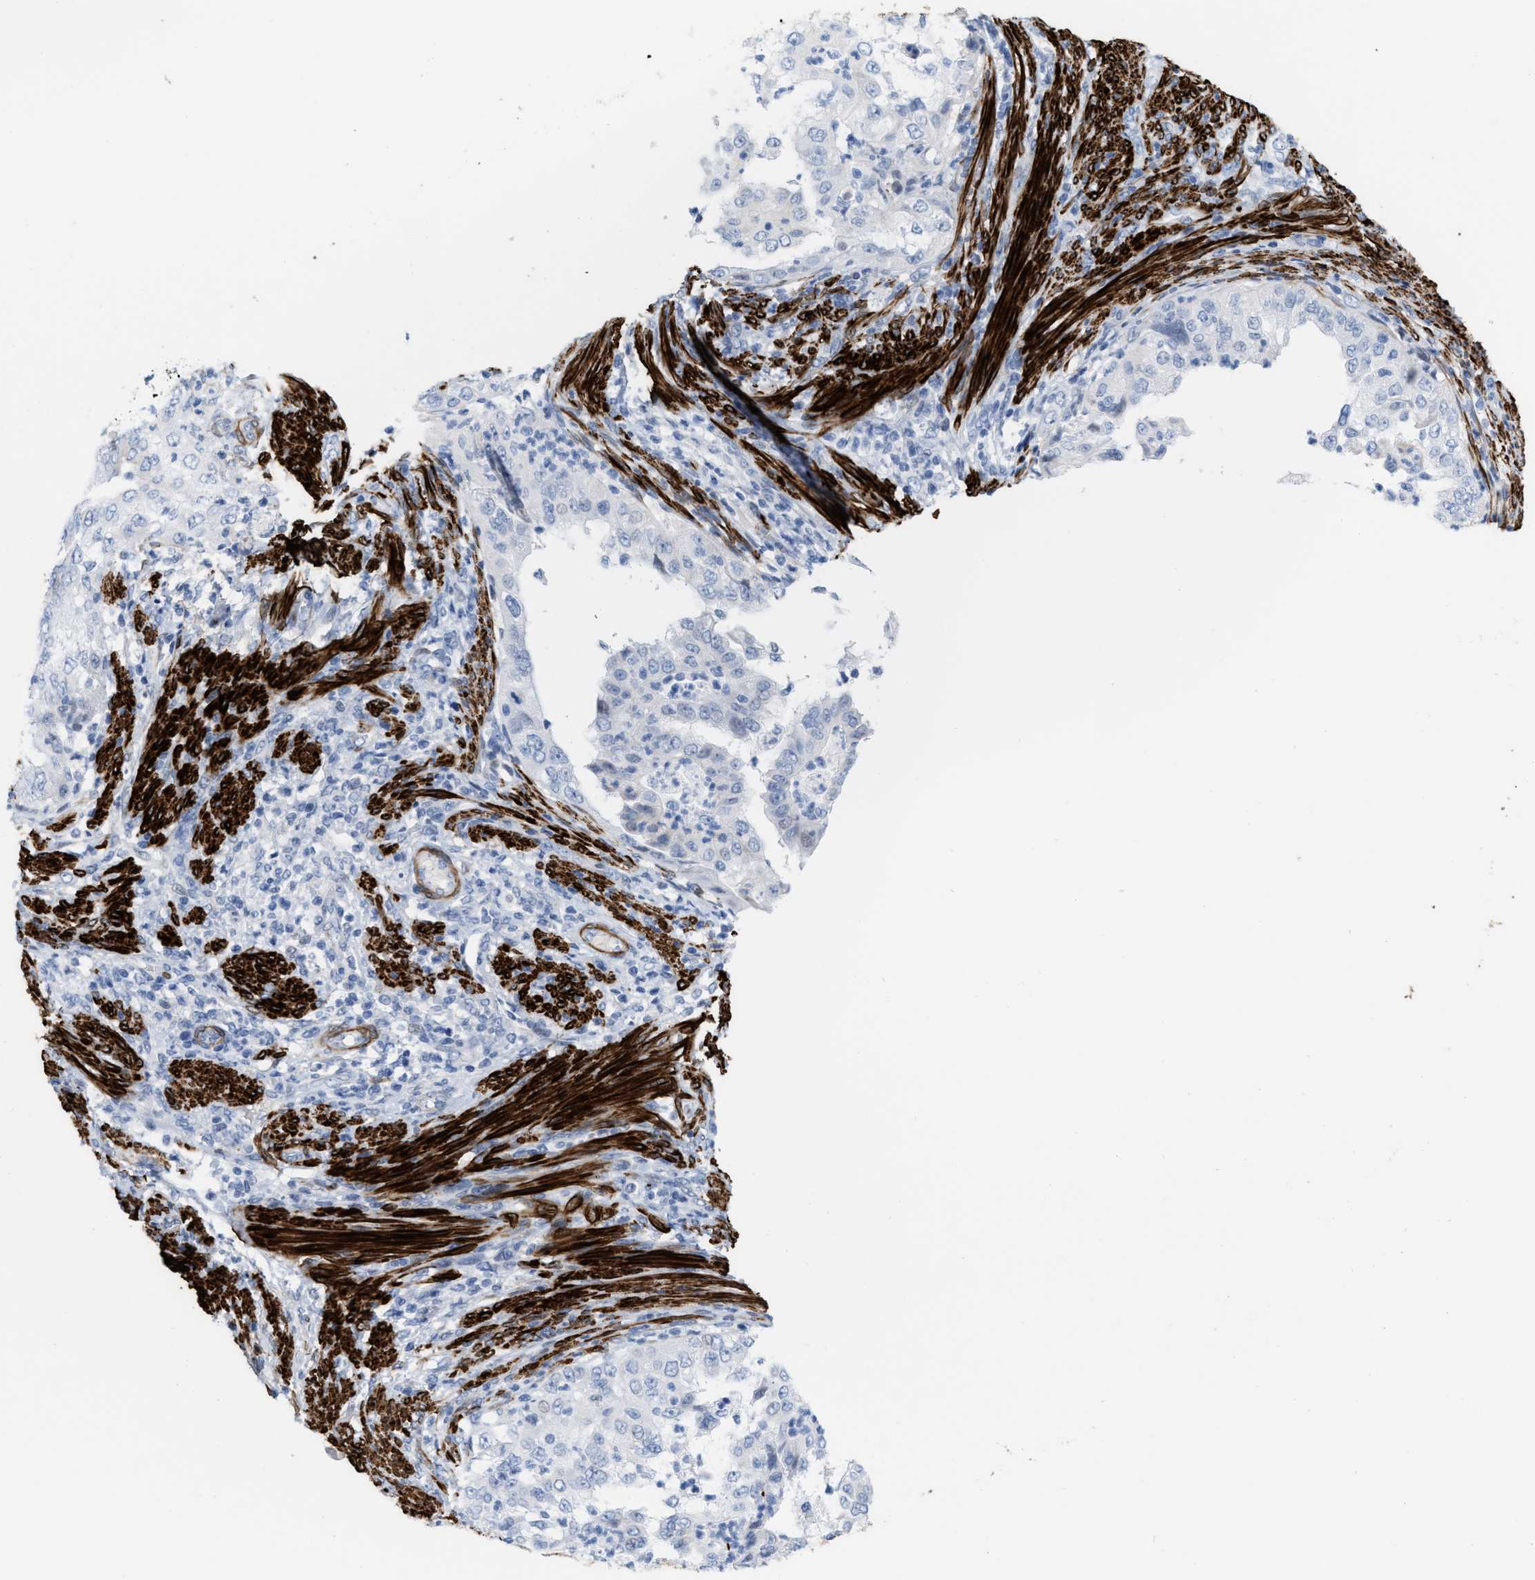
{"staining": {"intensity": "negative", "quantity": "none", "location": "none"}, "tissue": "endometrial cancer", "cell_type": "Tumor cells", "image_type": "cancer", "snomed": [{"axis": "morphology", "description": "Adenocarcinoma, NOS"}, {"axis": "topography", "description": "Endometrium"}], "caption": "IHC photomicrograph of neoplastic tissue: endometrial cancer stained with DAB (3,3'-diaminobenzidine) demonstrates no significant protein positivity in tumor cells. Brightfield microscopy of IHC stained with DAB (3,3'-diaminobenzidine) (brown) and hematoxylin (blue), captured at high magnification.", "gene": "TAGLN", "patient": {"sex": "female", "age": 85}}